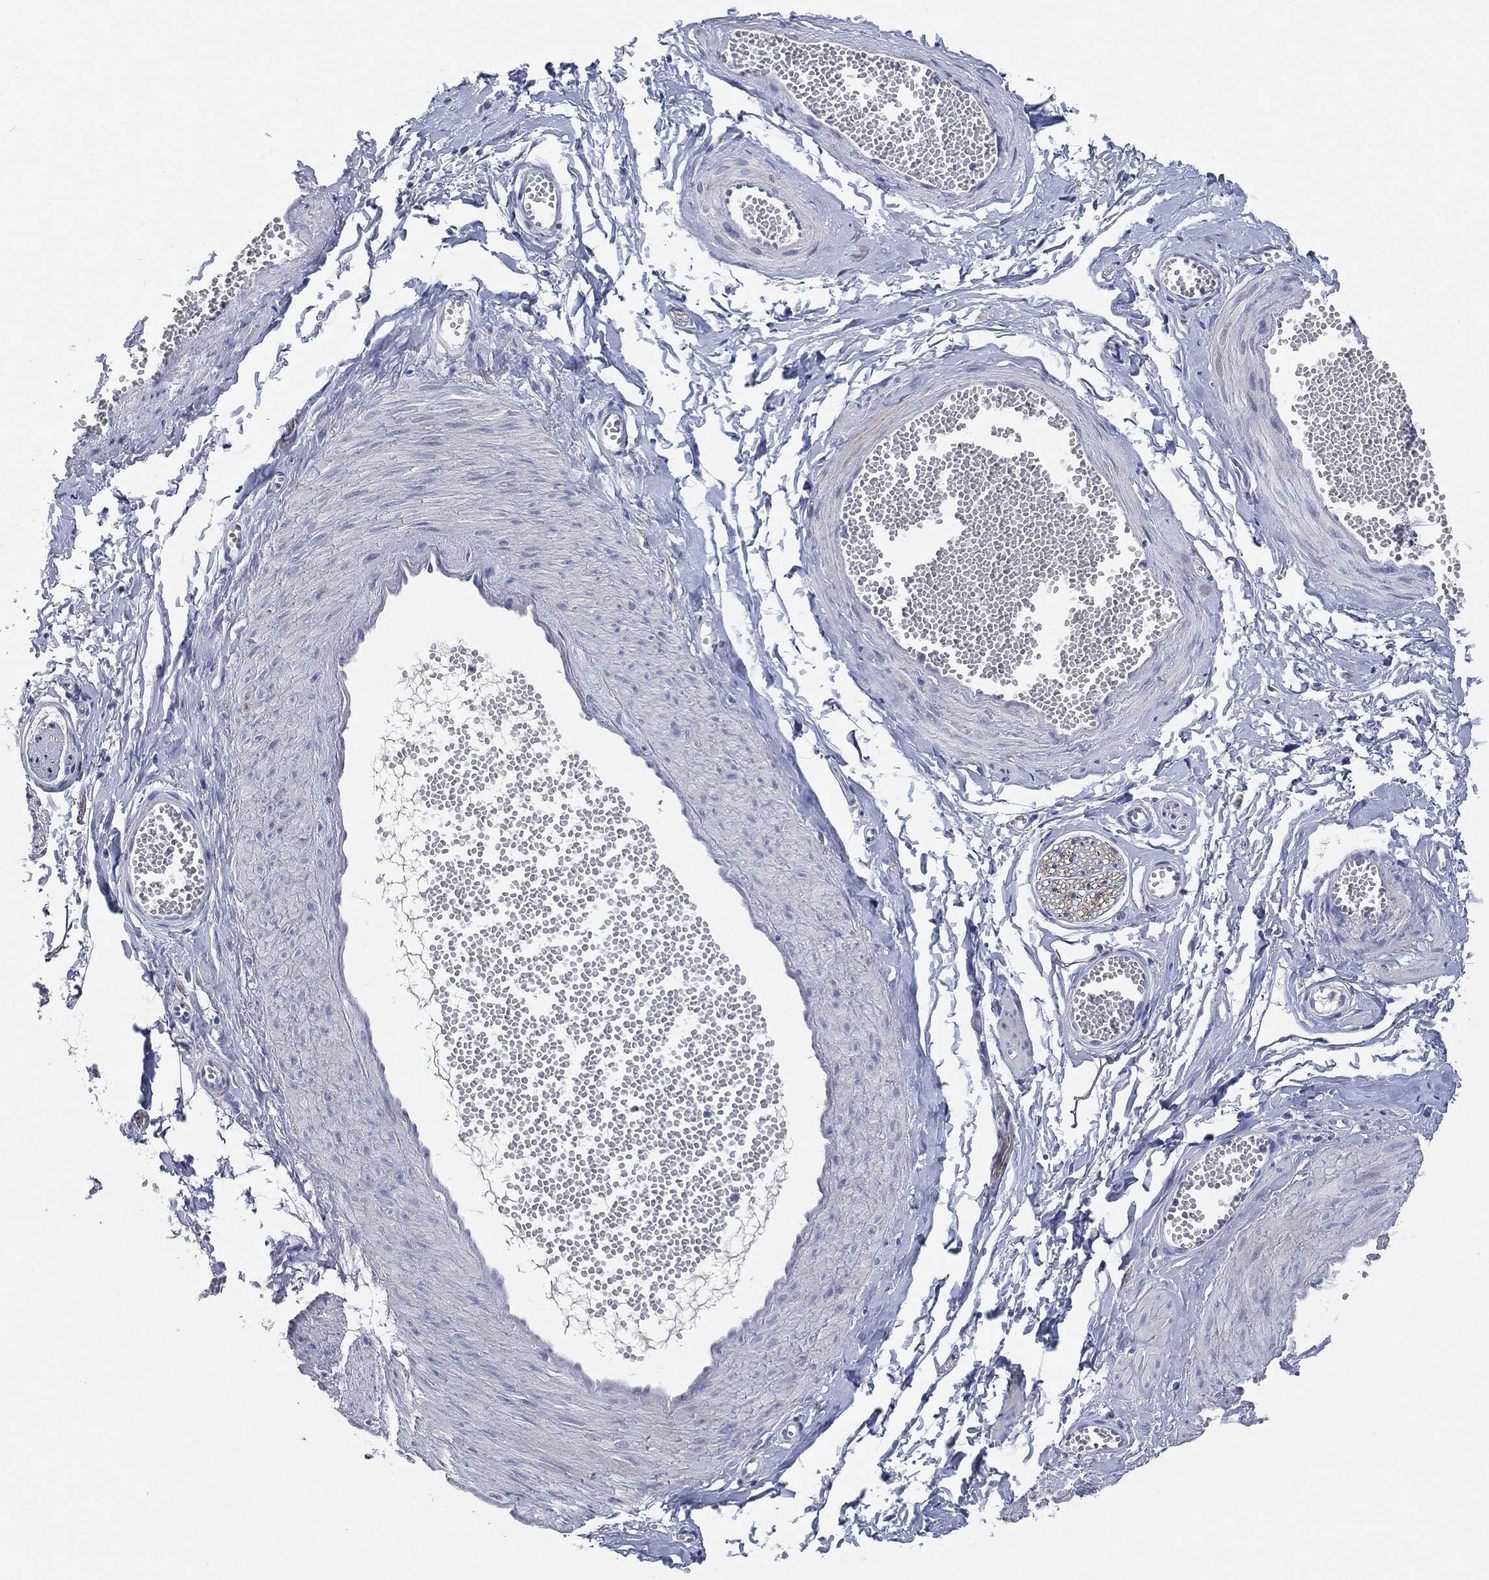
{"staining": {"intensity": "negative", "quantity": "none", "location": "none"}, "tissue": "adipose tissue", "cell_type": "Adipocytes", "image_type": "normal", "snomed": [{"axis": "morphology", "description": "Normal tissue, NOS"}, {"axis": "topography", "description": "Smooth muscle"}, {"axis": "topography", "description": "Peripheral nerve tissue"}], "caption": "There is no significant expression in adipocytes of adipose tissue.", "gene": "NTRK1", "patient": {"sex": "male", "age": 22}}